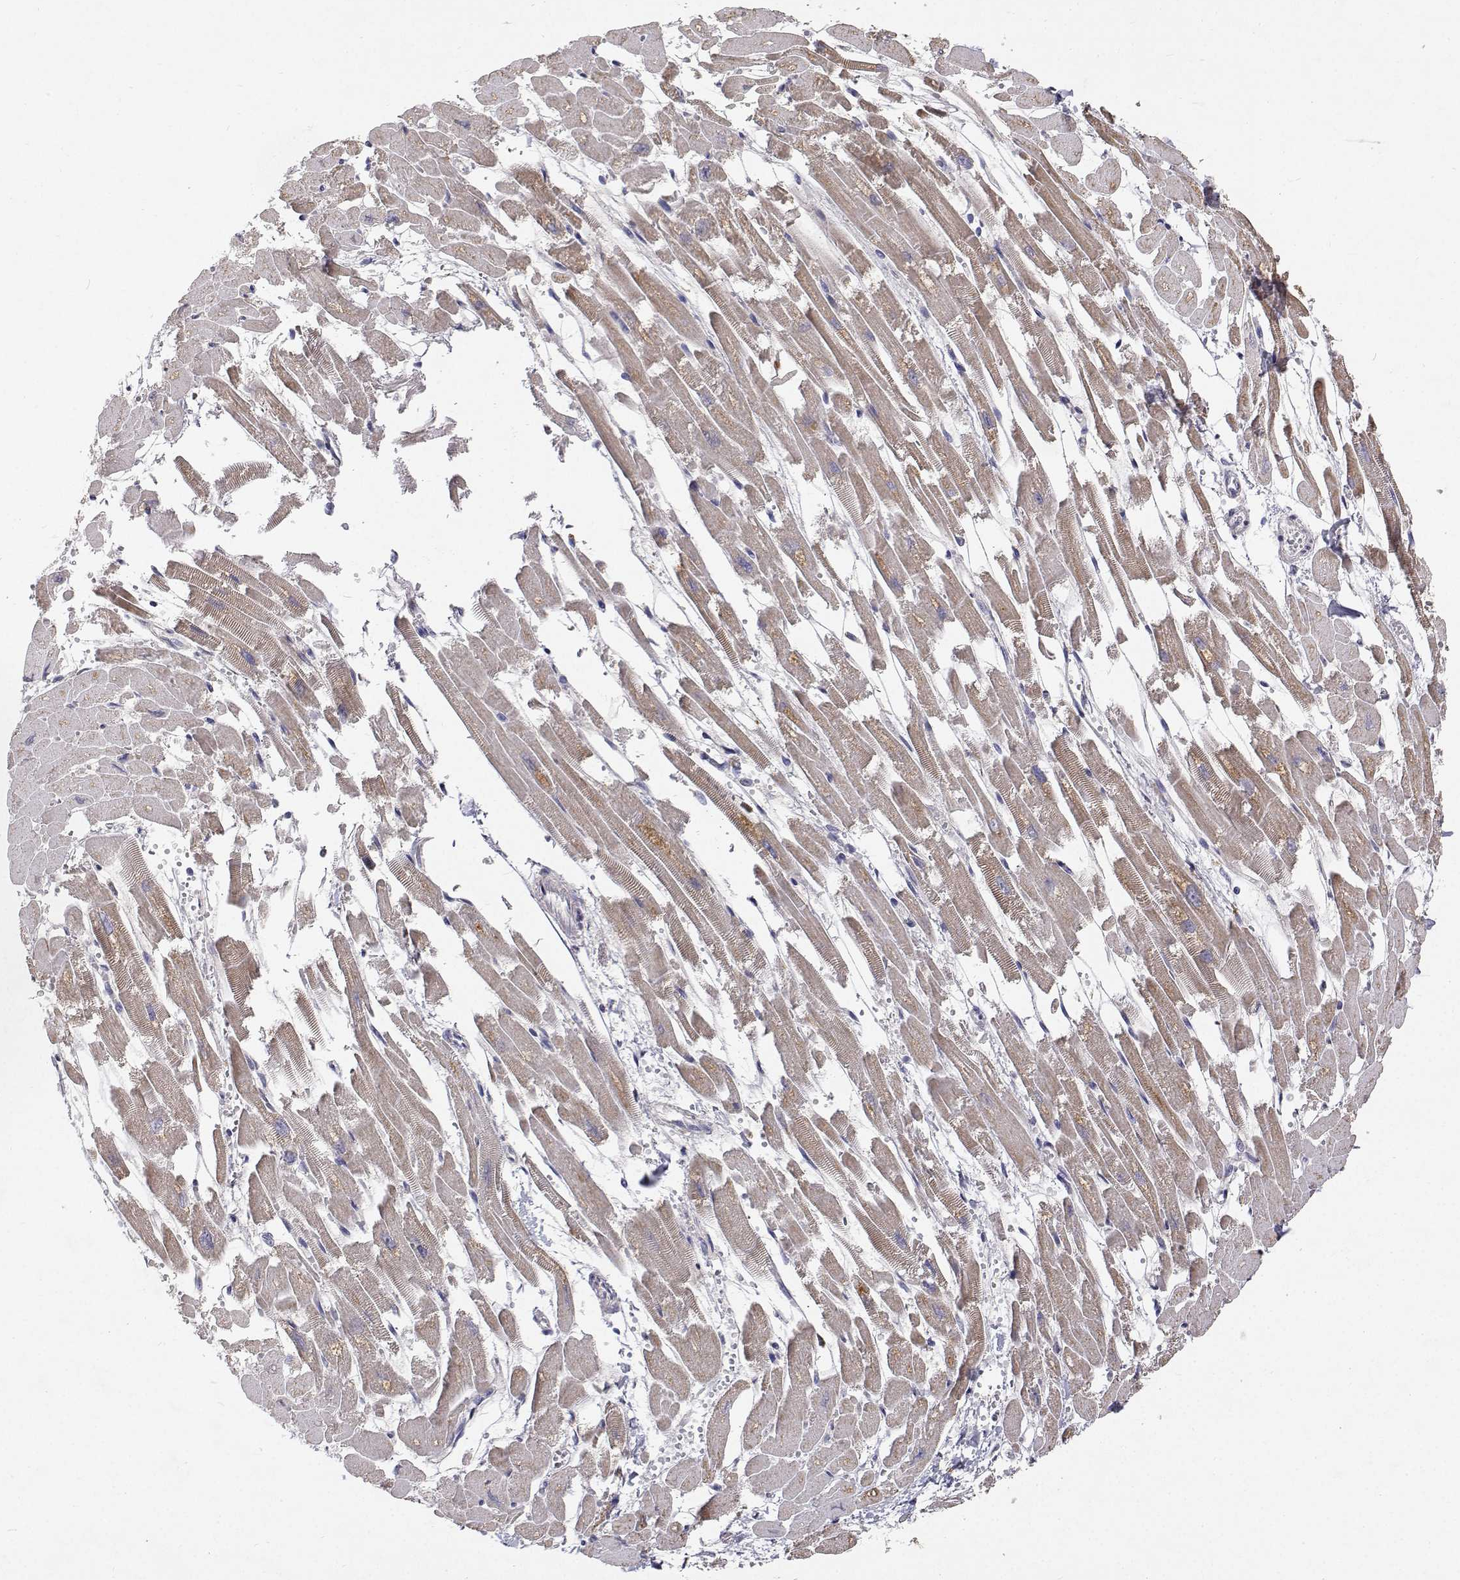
{"staining": {"intensity": "weak", "quantity": "25%-75%", "location": "cytoplasmic/membranous"}, "tissue": "heart muscle", "cell_type": "Cardiomyocytes", "image_type": "normal", "snomed": [{"axis": "morphology", "description": "Normal tissue, NOS"}, {"axis": "topography", "description": "Heart"}], "caption": "DAB immunohistochemical staining of unremarkable human heart muscle exhibits weak cytoplasmic/membranous protein expression in approximately 25%-75% of cardiomyocytes.", "gene": "TRIM60", "patient": {"sex": "female", "age": 52}}